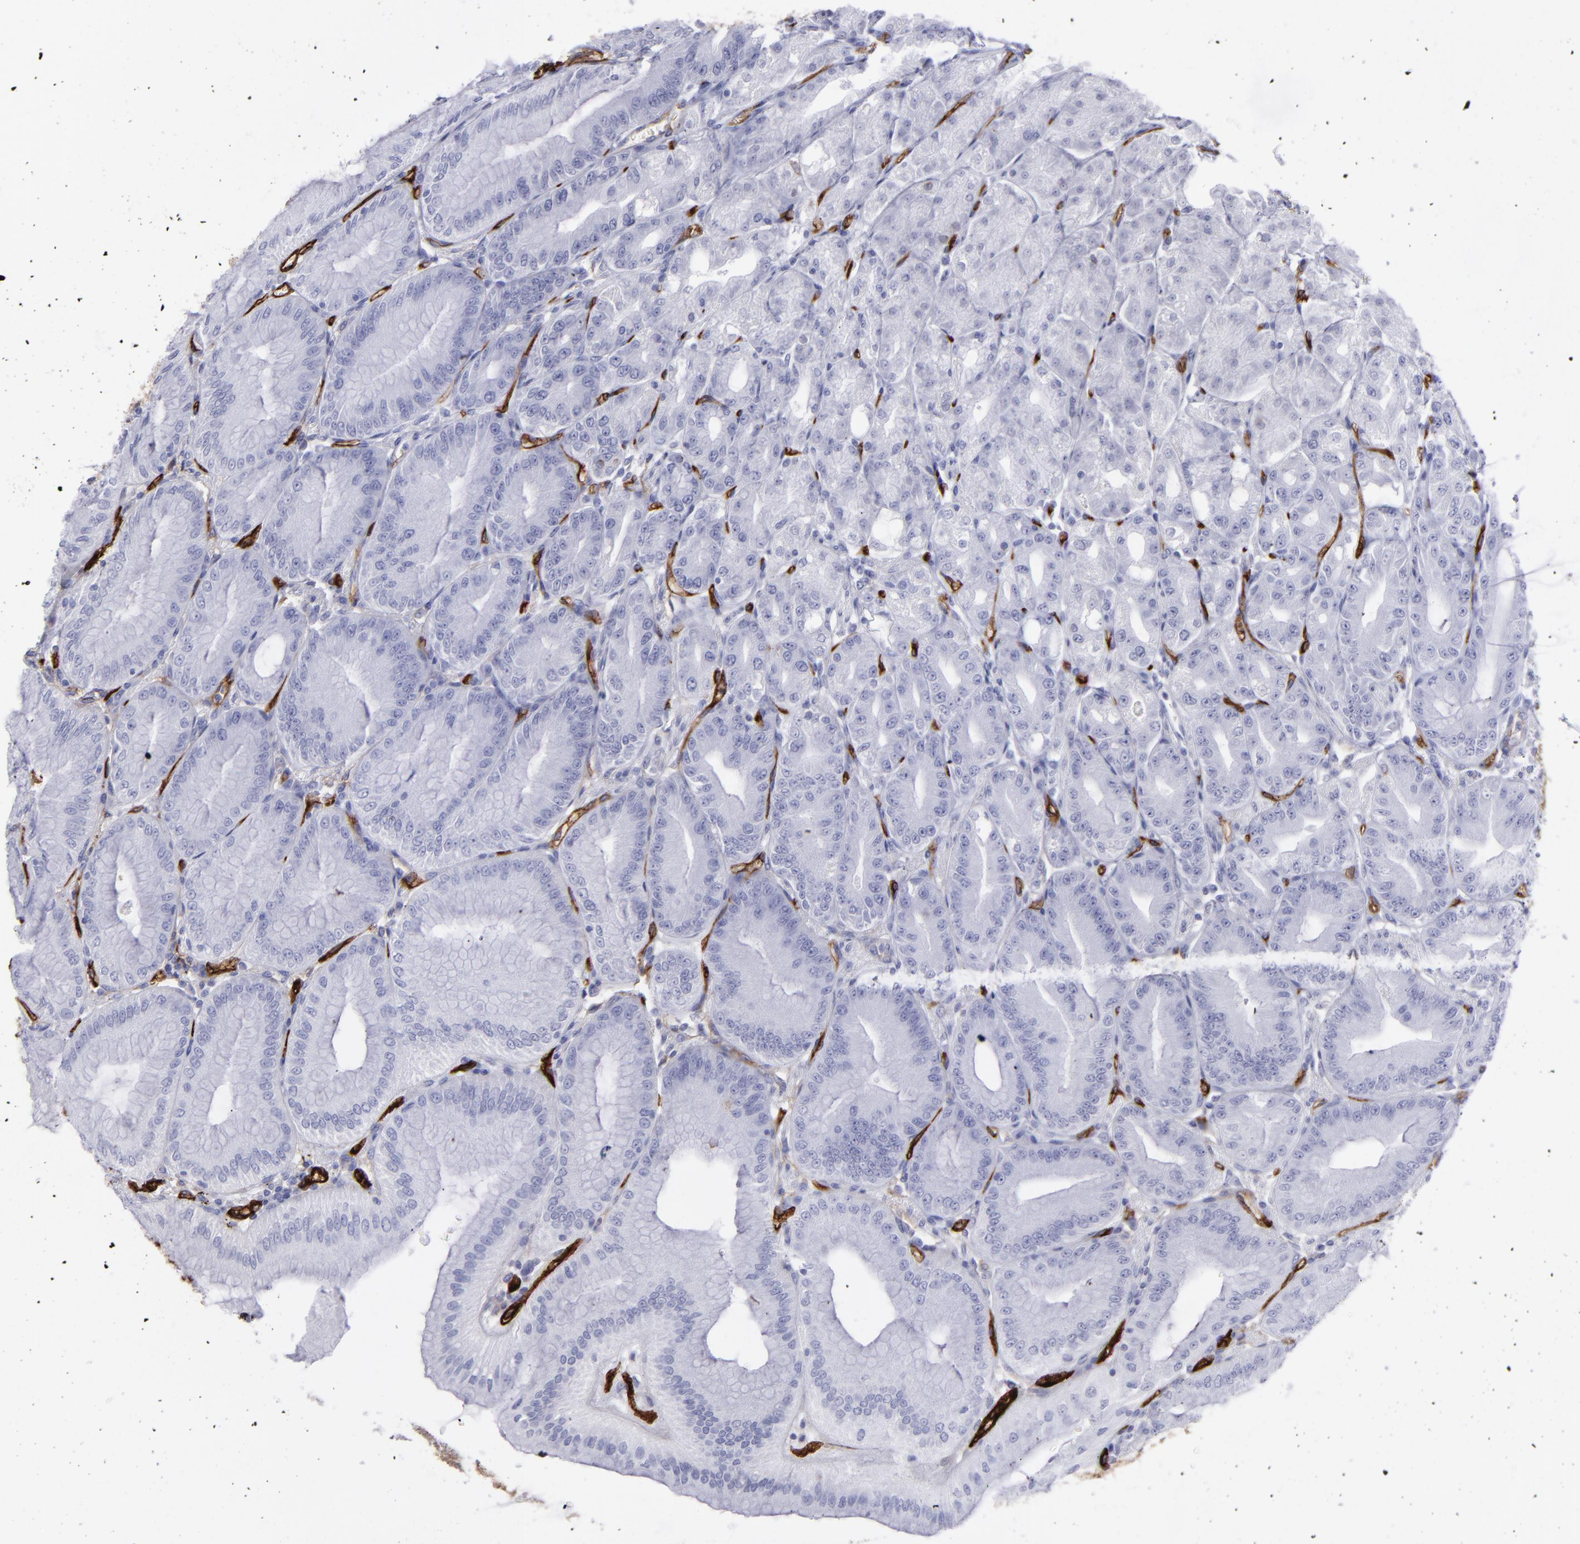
{"staining": {"intensity": "strong", "quantity": "<25%", "location": "cytoplasmic/membranous"}, "tissue": "stomach", "cell_type": "Glandular cells", "image_type": "normal", "snomed": [{"axis": "morphology", "description": "Normal tissue, NOS"}, {"axis": "topography", "description": "Stomach, lower"}], "caption": "High-power microscopy captured an immunohistochemistry image of benign stomach, revealing strong cytoplasmic/membranous positivity in about <25% of glandular cells.", "gene": "ACE", "patient": {"sex": "male", "age": 71}}